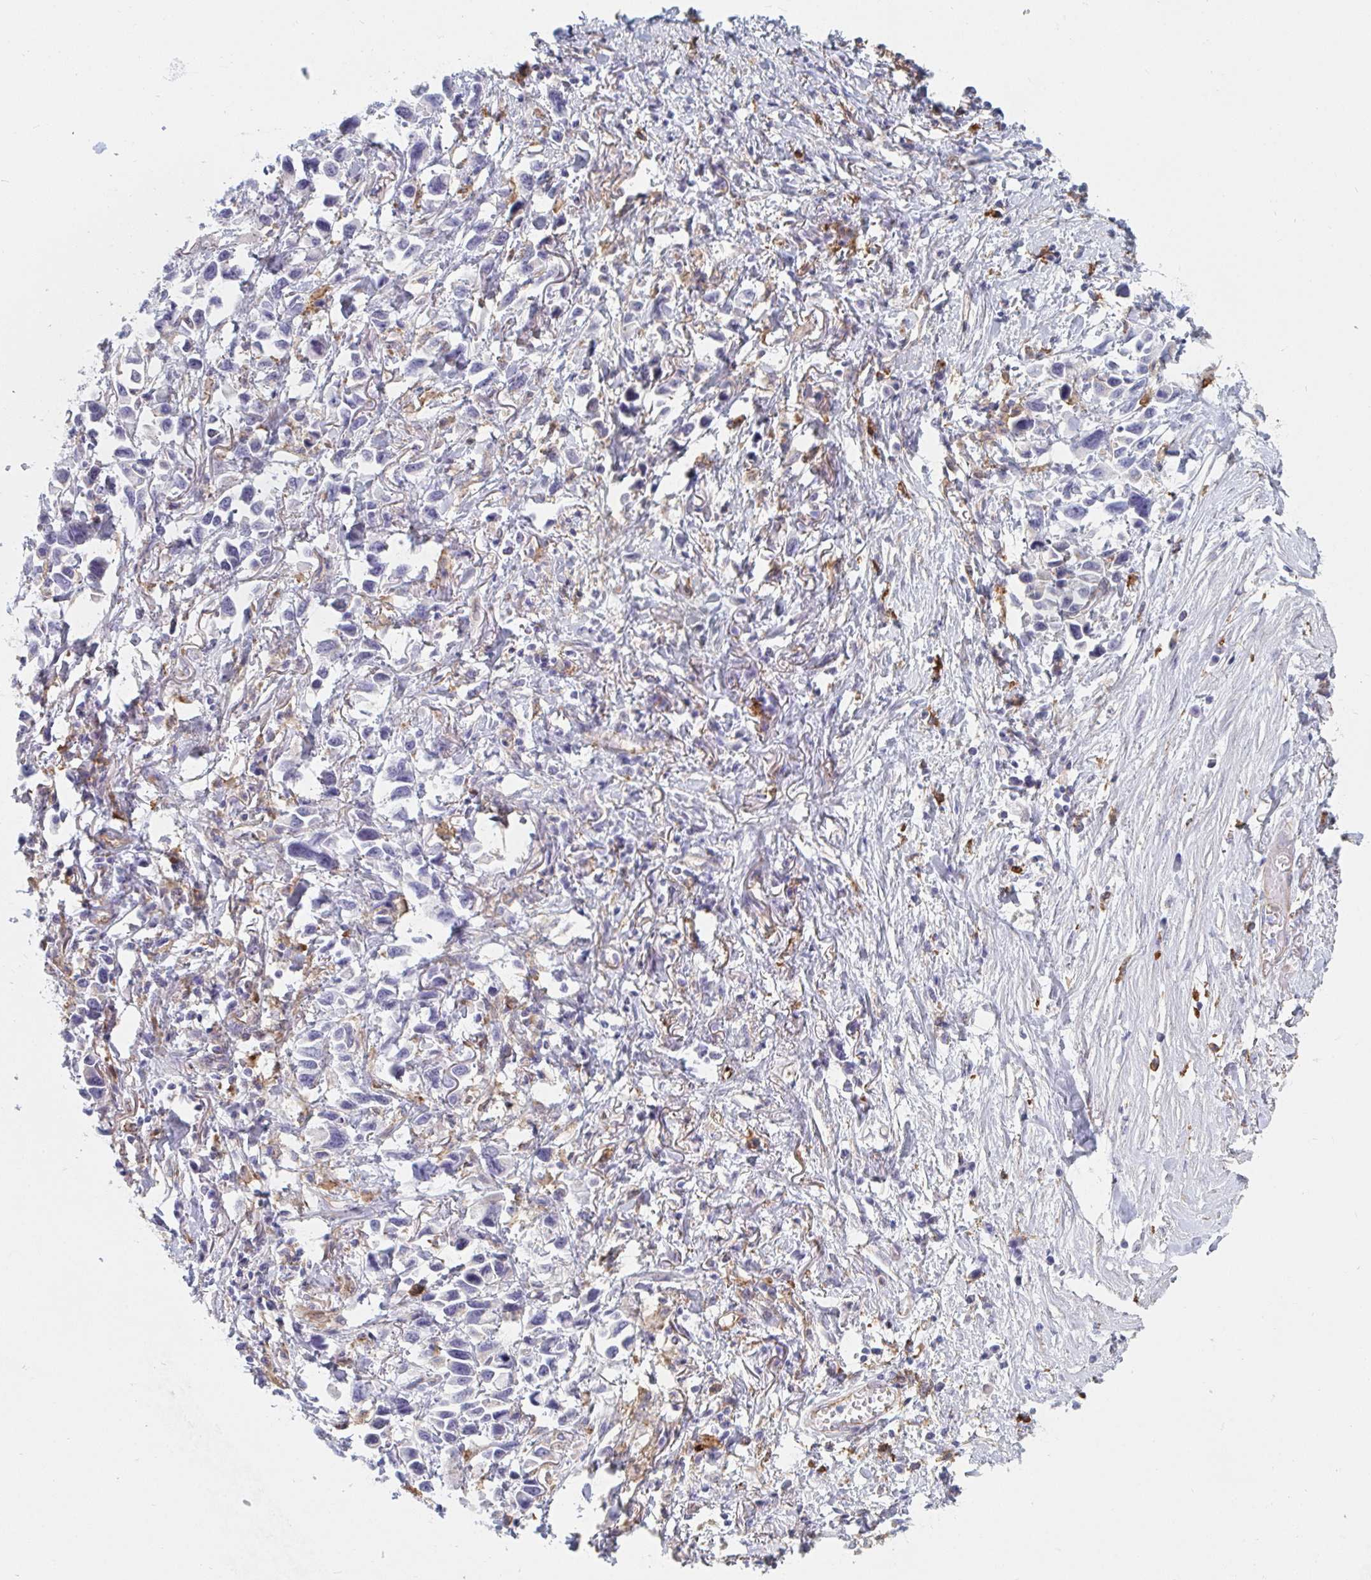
{"staining": {"intensity": "negative", "quantity": "none", "location": "none"}, "tissue": "stomach cancer", "cell_type": "Tumor cells", "image_type": "cancer", "snomed": [{"axis": "morphology", "description": "Adenocarcinoma, NOS"}, {"axis": "topography", "description": "Stomach"}], "caption": "Photomicrograph shows no protein staining in tumor cells of stomach cancer tissue. Nuclei are stained in blue.", "gene": "DAB2", "patient": {"sex": "female", "age": 81}}